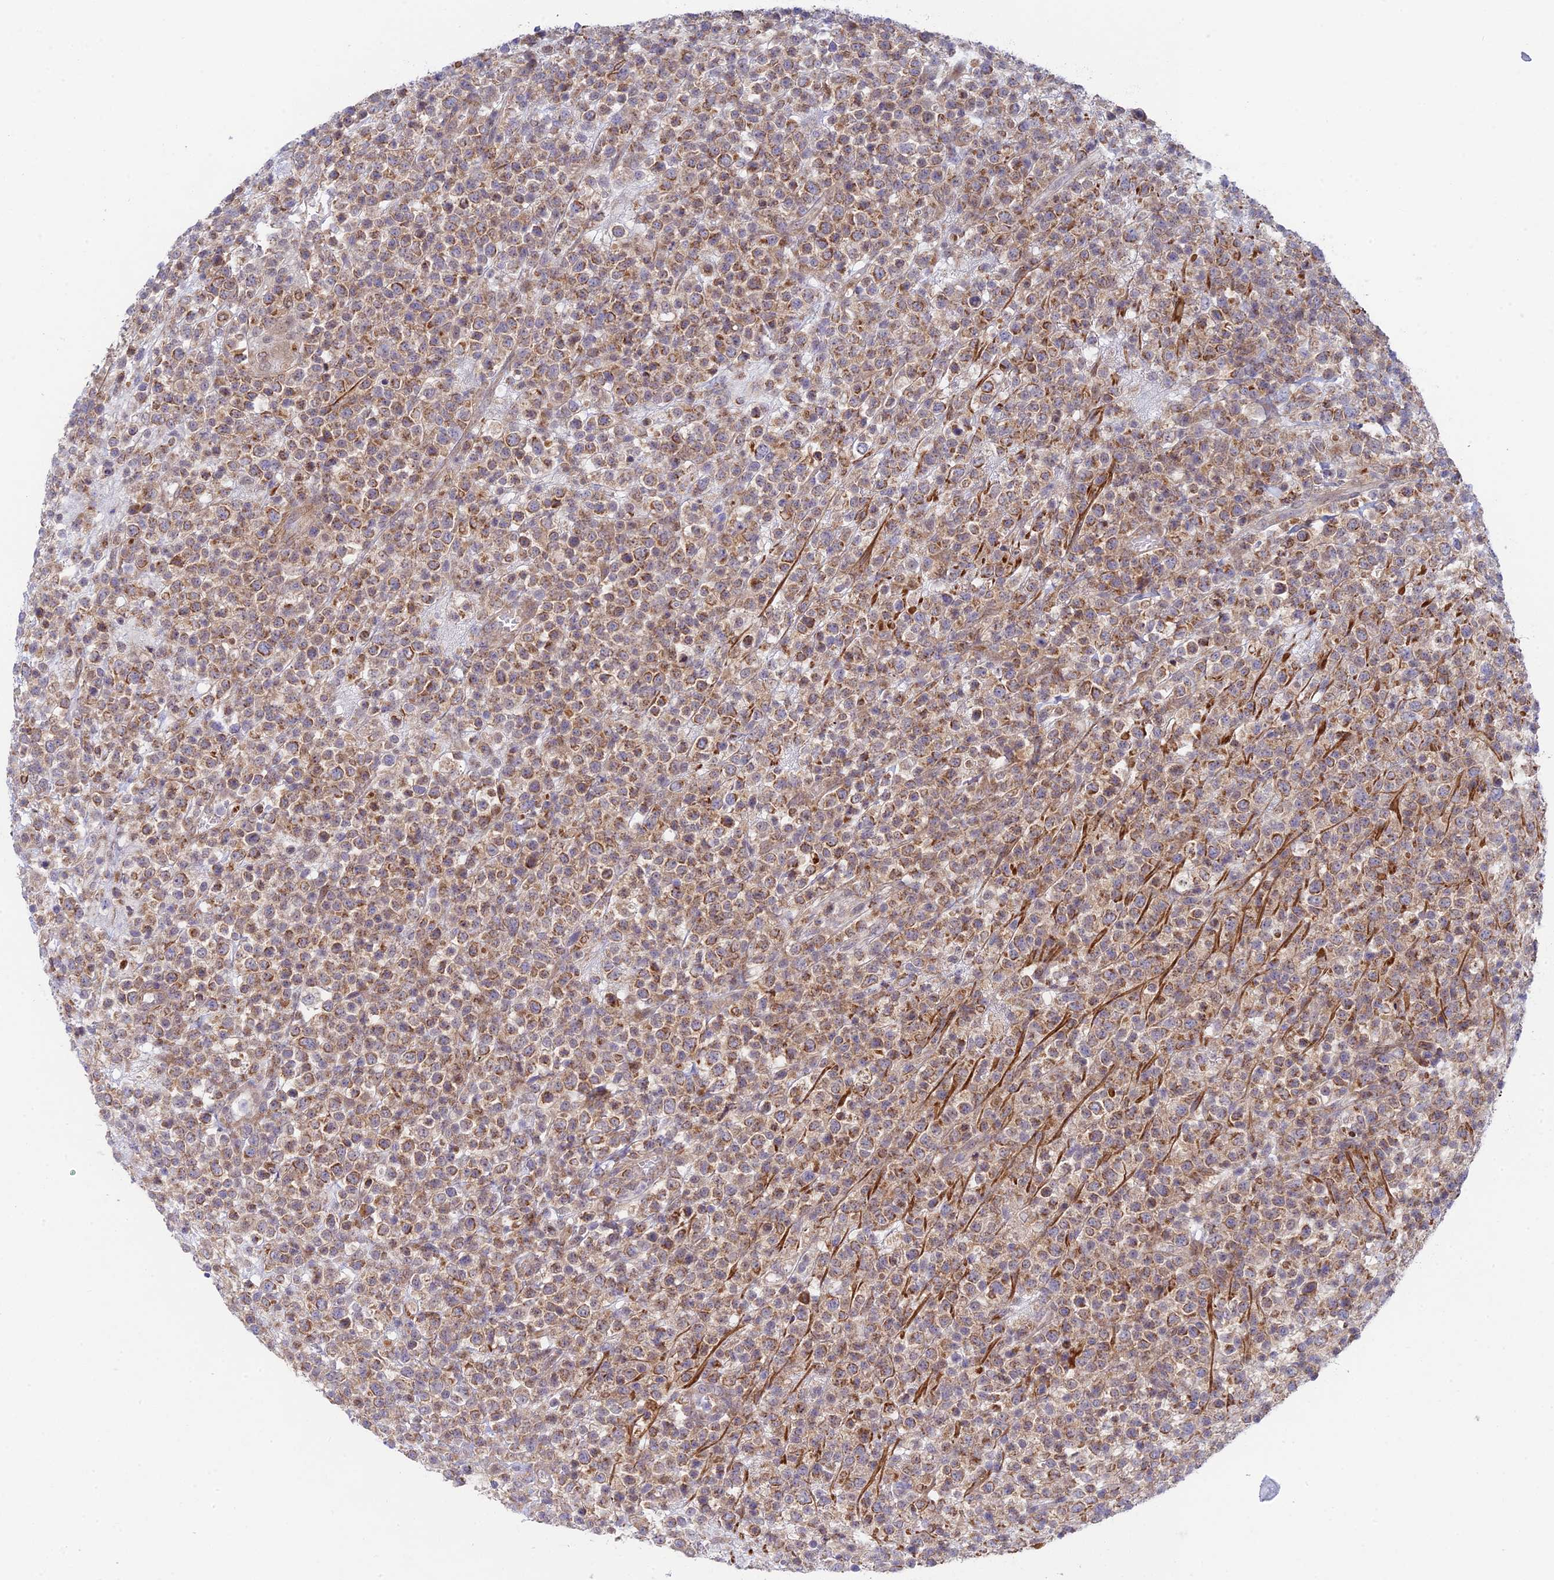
{"staining": {"intensity": "moderate", "quantity": ">75%", "location": "cytoplasmic/membranous"}, "tissue": "lymphoma", "cell_type": "Tumor cells", "image_type": "cancer", "snomed": [{"axis": "morphology", "description": "Malignant lymphoma, non-Hodgkin's type, High grade"}, {"axis": "topography", "description": "Colon"}], "caption": "A photomicrograph showing moderate cytoplasmic/membranous staining in approximately >75% of tumor cells in lymphoma, as visualized by brown immunohistochemical staining.", "gene": "INCA1", "patient": {"sex": "female", "age": 53}}